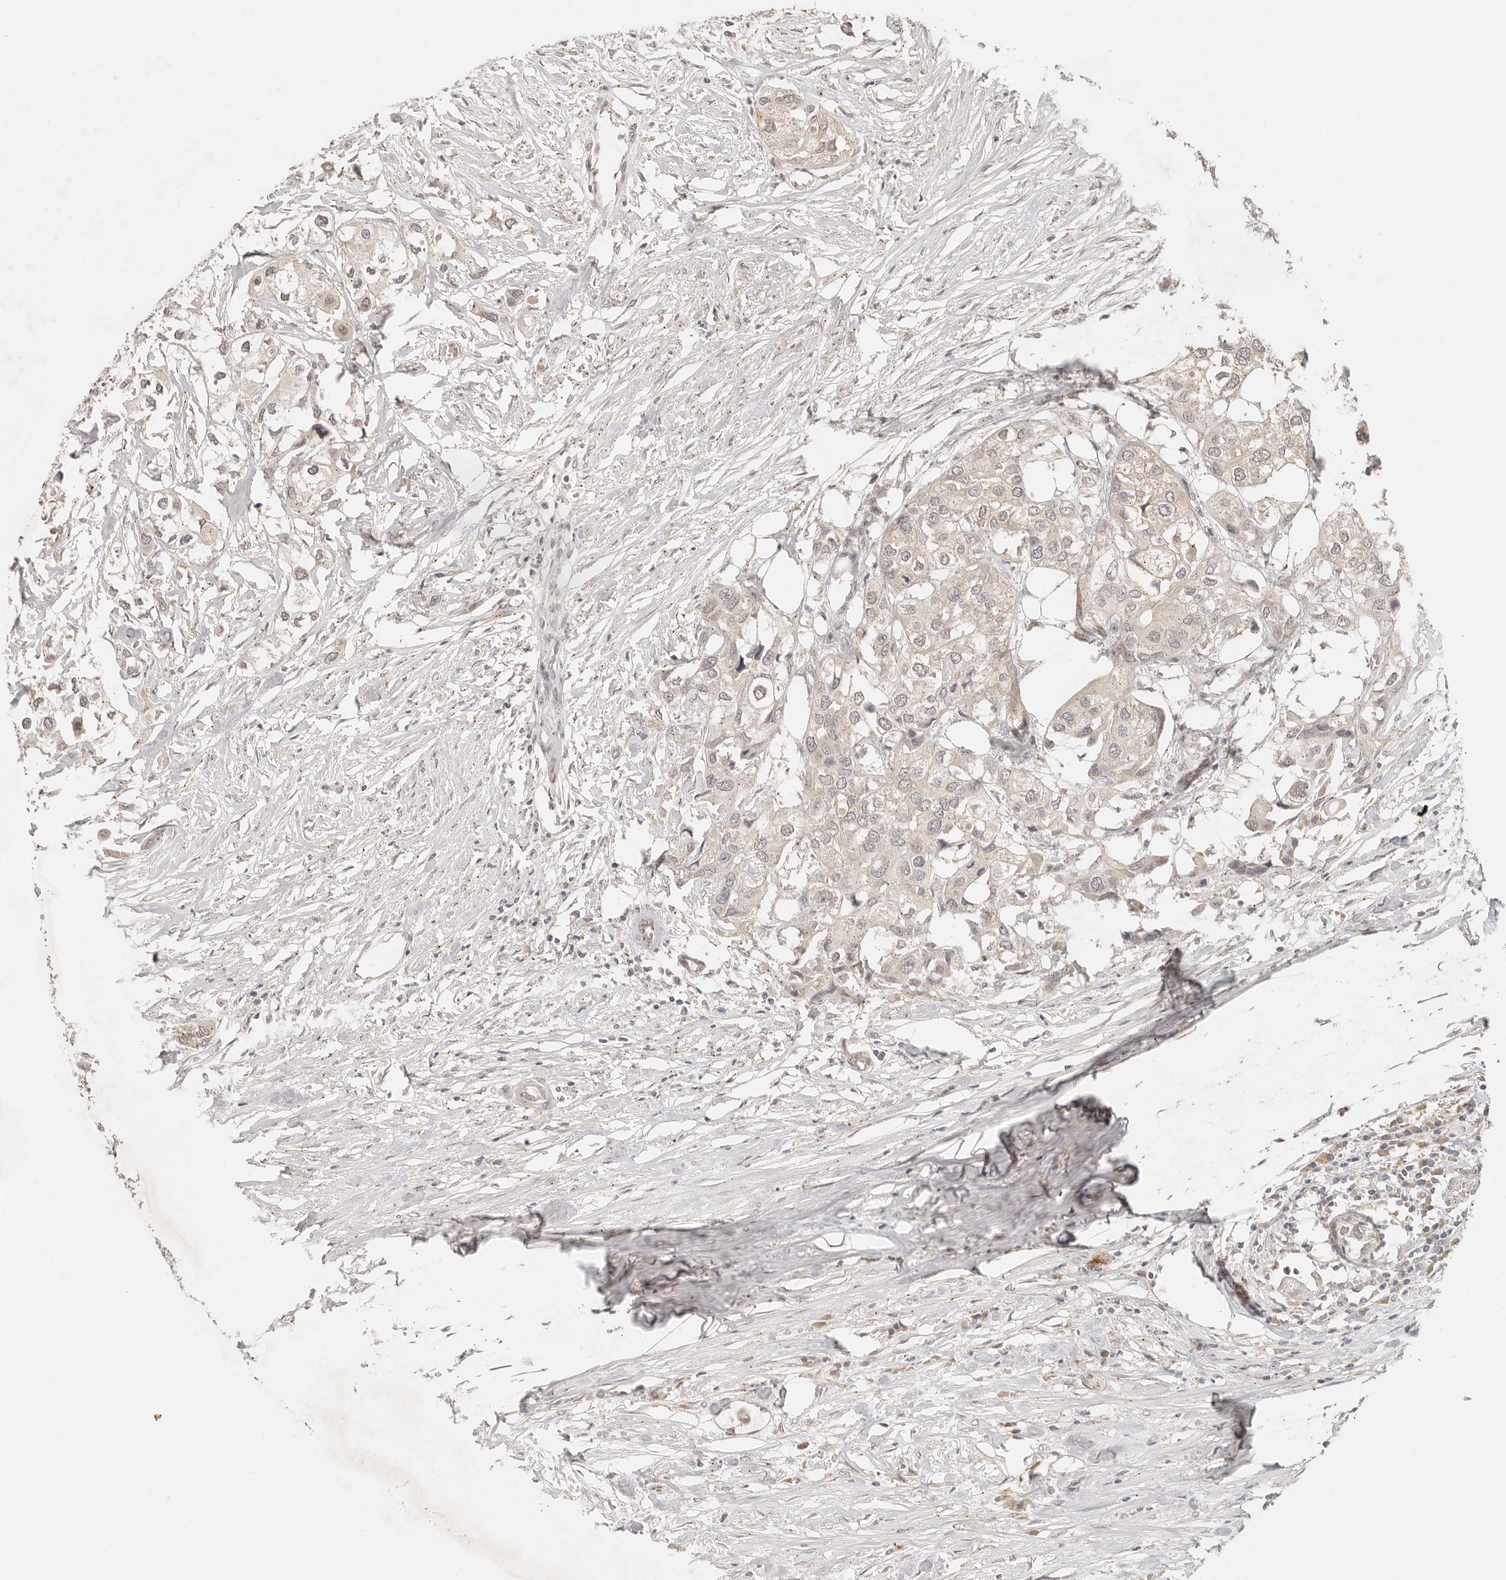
{"staining": {"intensity": "weak", "quantity": "<25%", "location": "cytoplasmic/membranous"}, "tissue": "urothelial cancer", "cell_type": "Tumor cells", "image_type": "cancer", "snomed": [{"axis": "morphology", "description": "Urothelial carcinoma, High grade"}, {"axis": "topography", "description": "Urinary bladder"}], "caption": "An image of human urothelial cancer is negative for staining in tumor cells. (Brightfield microscopy of DAB immunohistochemistry (IHC) at high magnification).", "gene": "LMO4", "patient": {"sex": "male", "age": 64}}